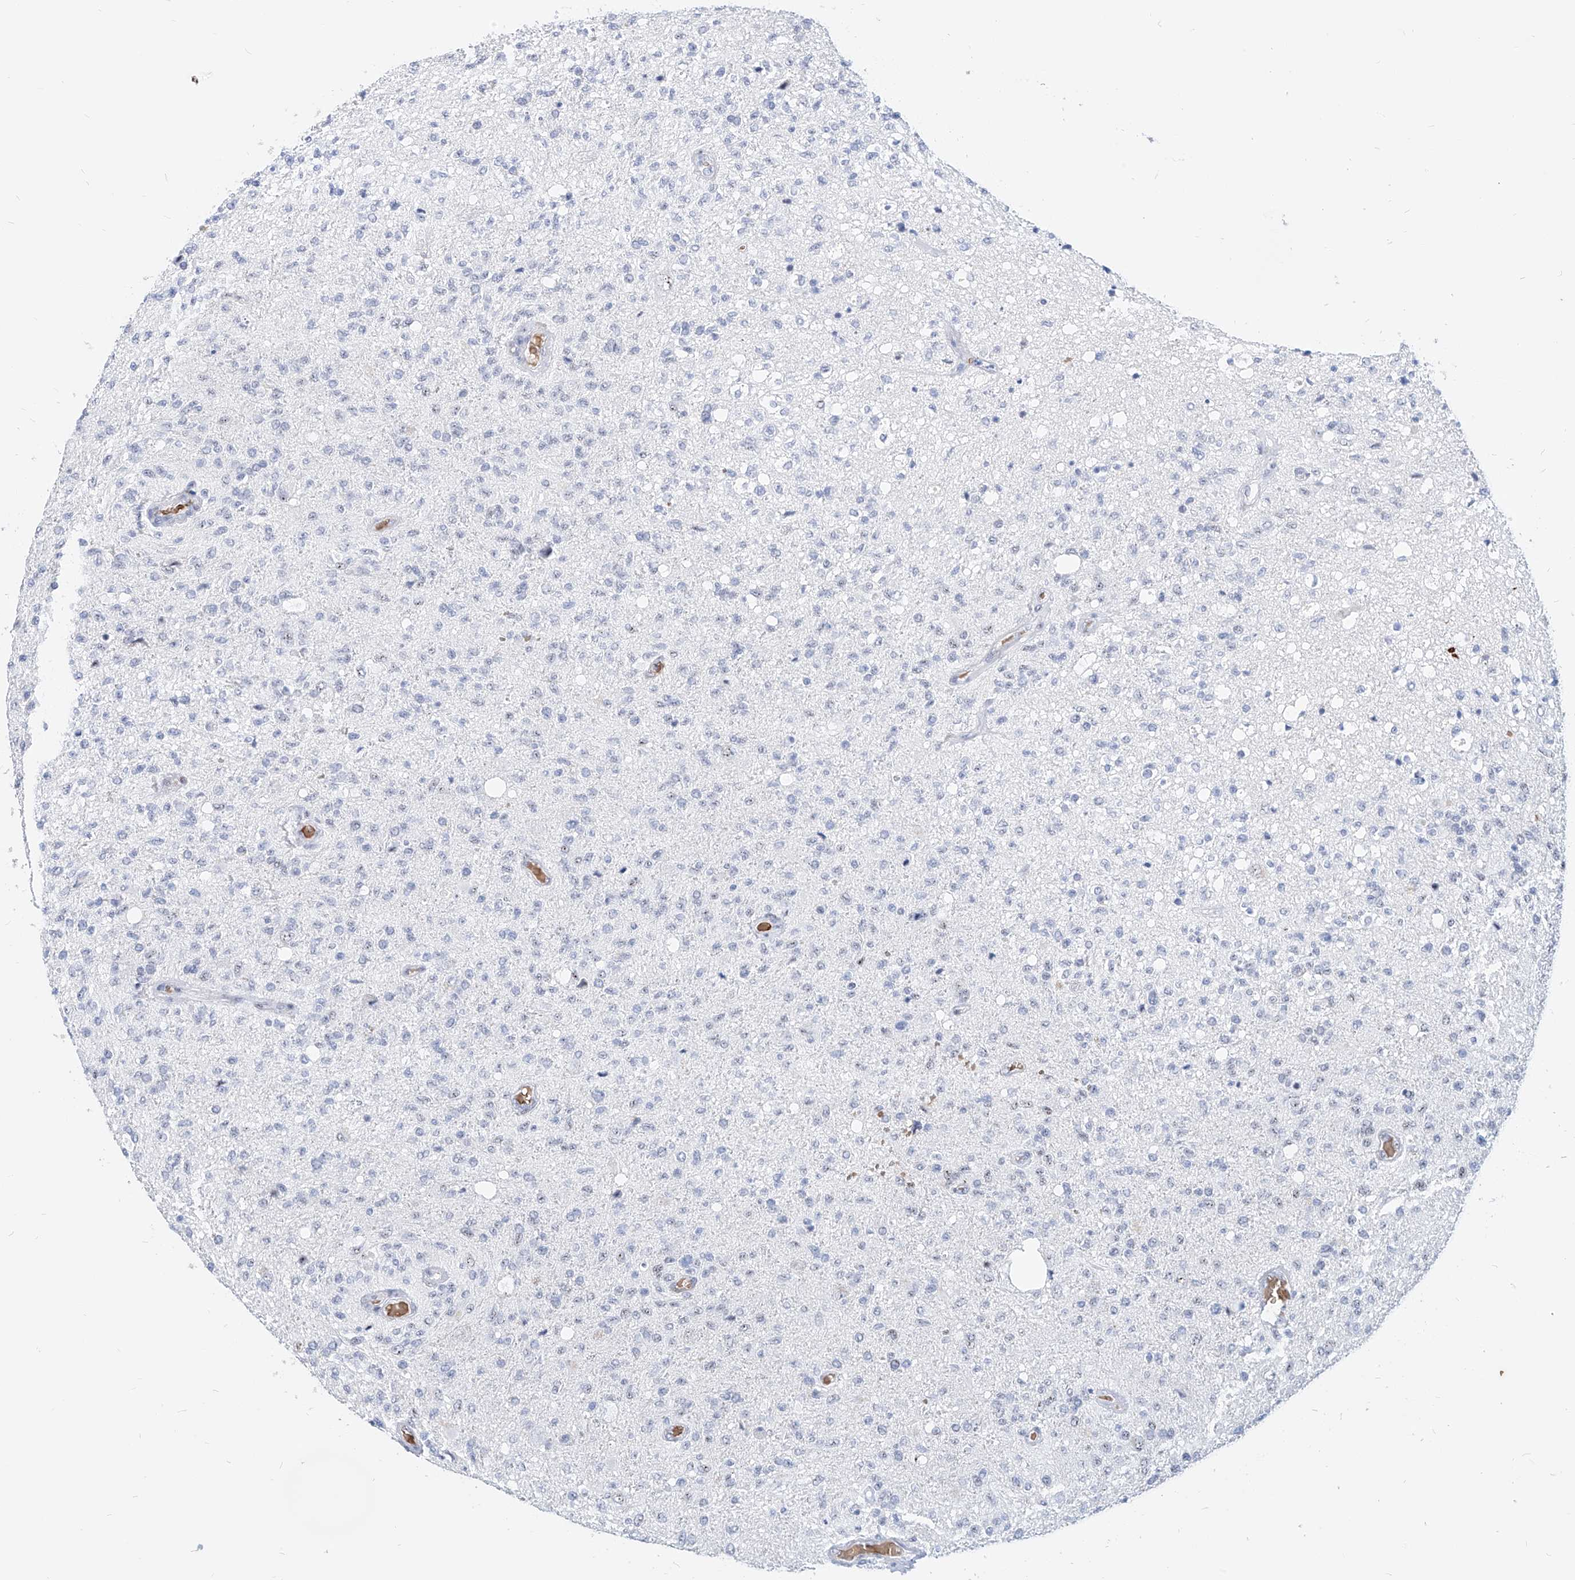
{"staining": {"intensity": "negative", "quantity": "none", "location": "none"}, "tissue": "glioma", "cell_type": "Tumor cells", "image_type": "cancer", "snomed": [{"axis": "morphology", "description": "Normal tissue, NOS"}, {"axis": "morphology", "description": "Glioma, malignant, High grade"}, {"axis": "topography", "description": "Cerebral cortex"}], "caption": "An immunohistochemistry image of glioma is shown. There is no staining in tumor cells of glioma.", "gene": "ZFP42", "patient": {"sex": "male", "age": 77}}